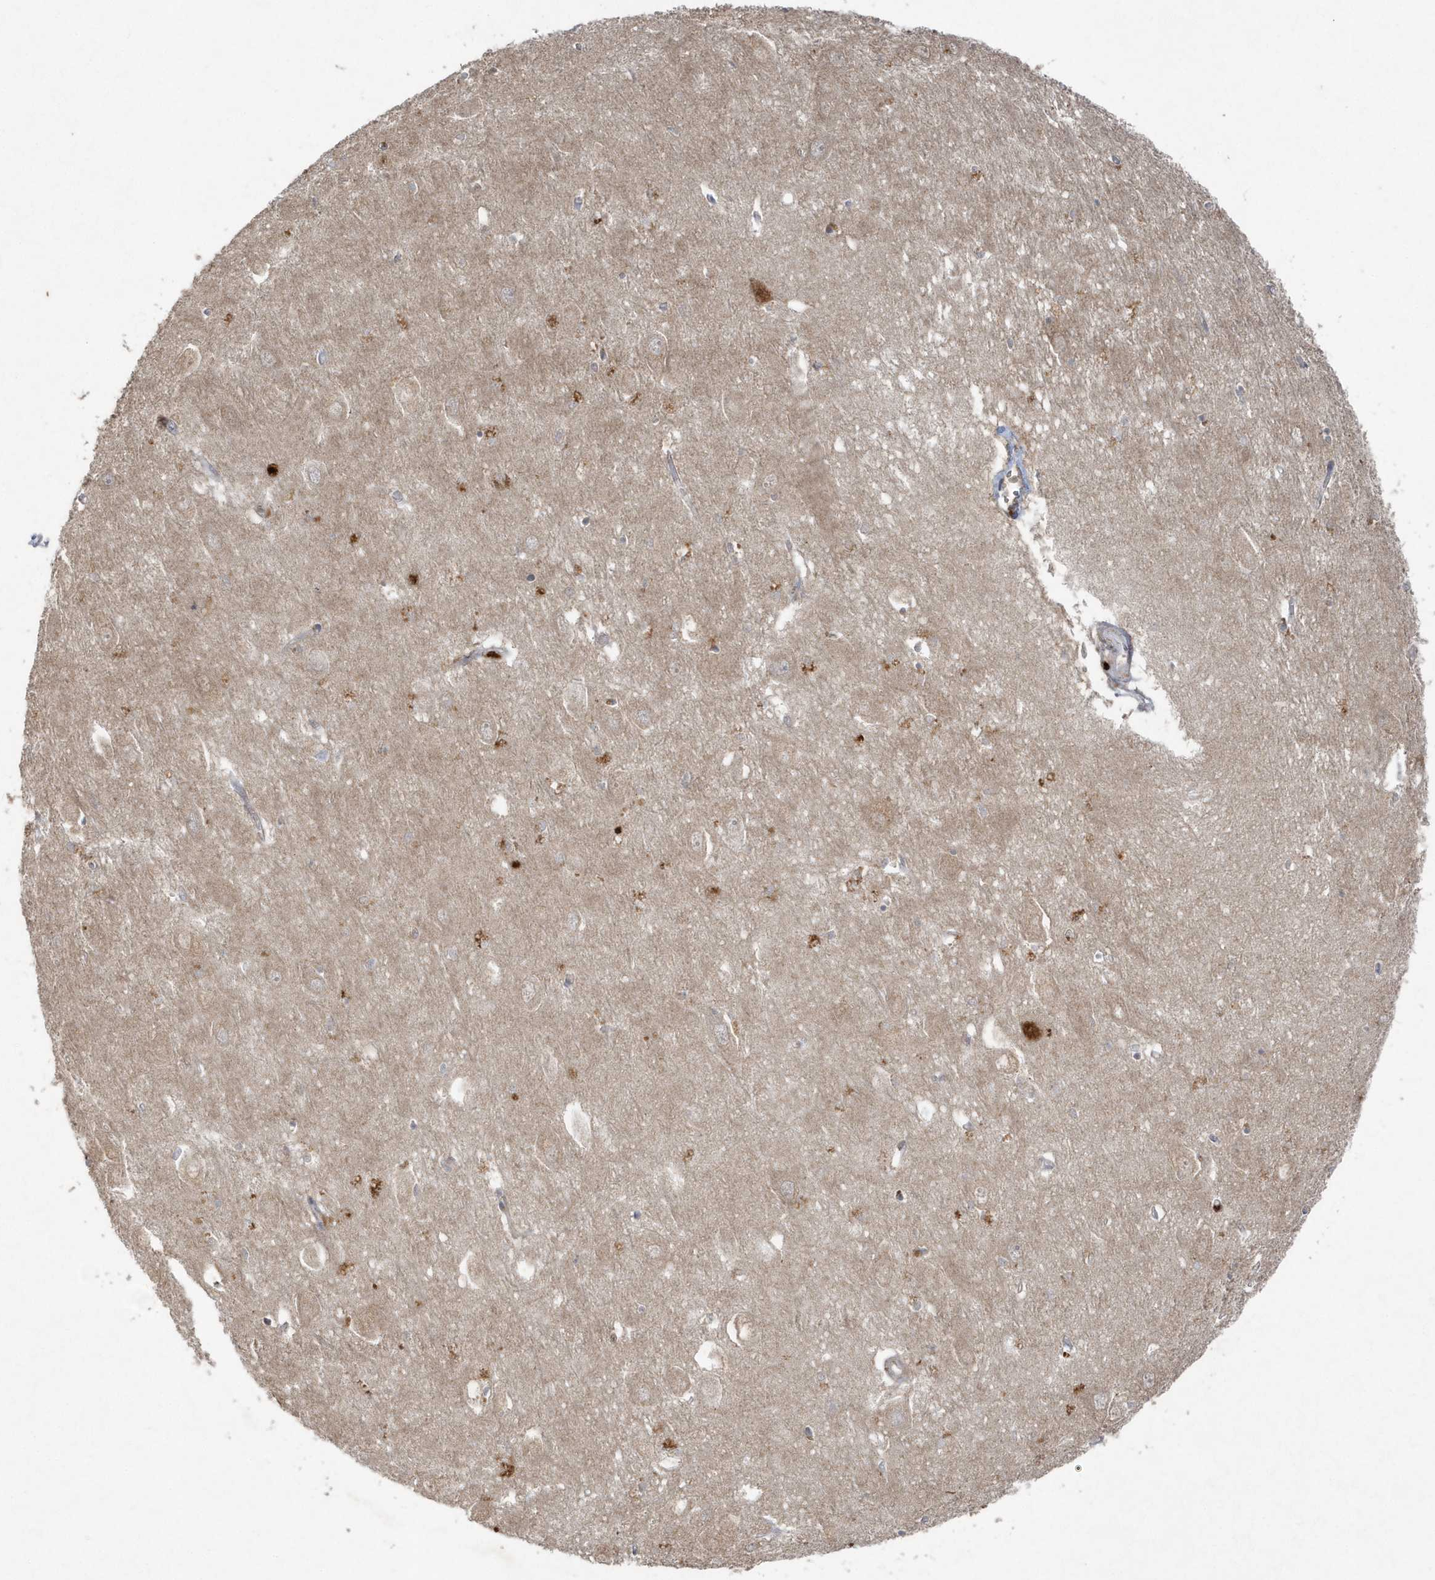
{"staining": {"intensity": "weak", "quantity": "<25%", "location": "cytoplasmic/membranous"}, "tissue": "hippocampus", "cell_type": "Glial cells", "image_type": "normal", "snomed": [{"axis": "morphology", "description": "Normal tissue, NOS"}, {"axis": "topography", "description": "Hippocampus"}], "caption": "The histopathology image exhibits no significant positivity in glial cells of hippocampus. (IHC, brightfield microscopy, high magnification).", "gene": "C1RL", "patient": {"sex": "female", "age": 64}}